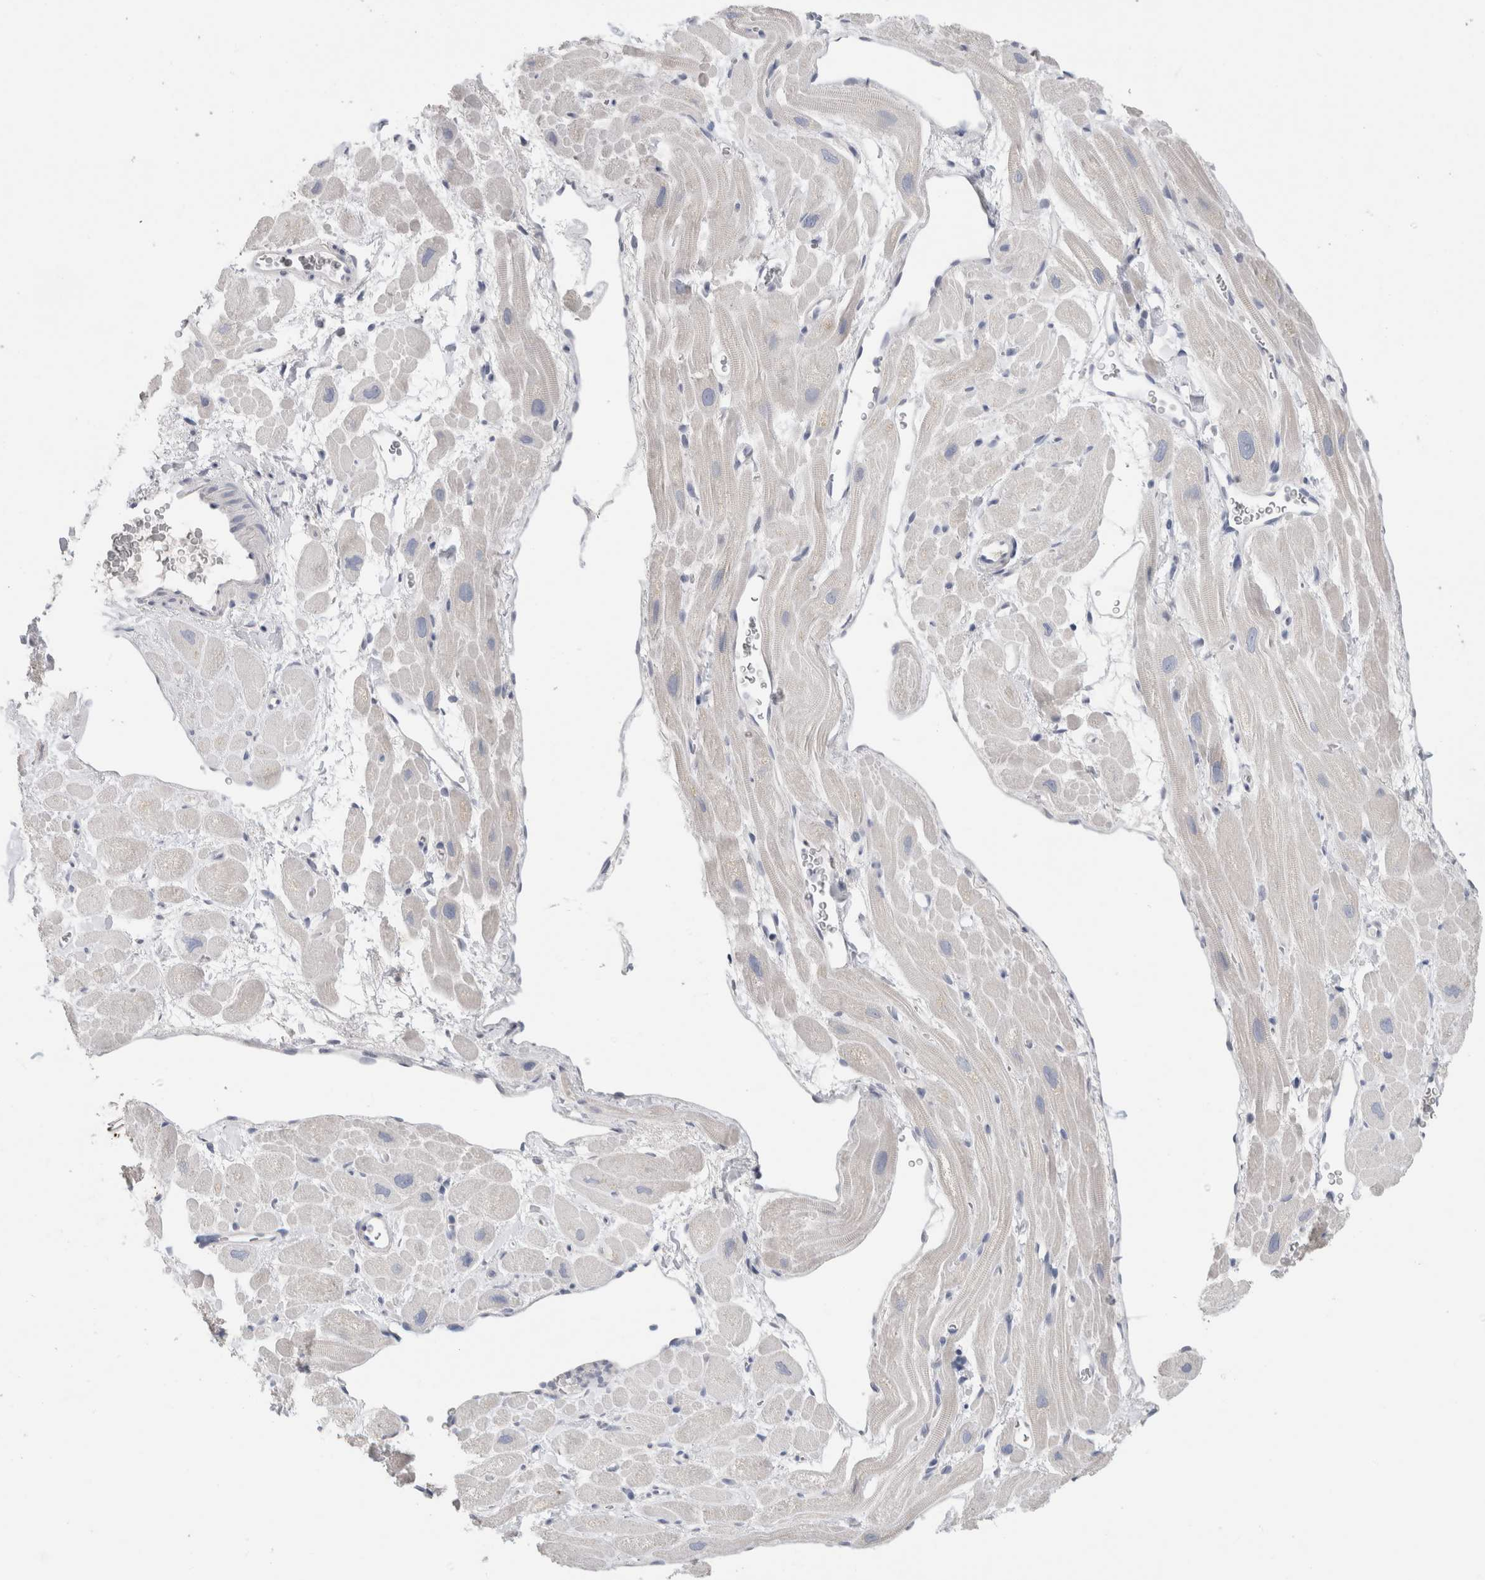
{"staining": {"intensity": "weak", "quantity": "<25%", "location": "cytoplasmic/membranous"}, "tissue": "heart muscle", "cell_type": "Cardiomyocytes", "image_type": "normal", "snomed": [{"axis": "morphology", "description": "Normal tissue, NOS"}, {"axis": "topography", "description": "Heart"}], "caption": "Photomicrograph shows no protein positivity in cardiomyocytes of normal heart muscle.", "gene": "BCAN", "patient": {"sex": "male", "age": 49}}